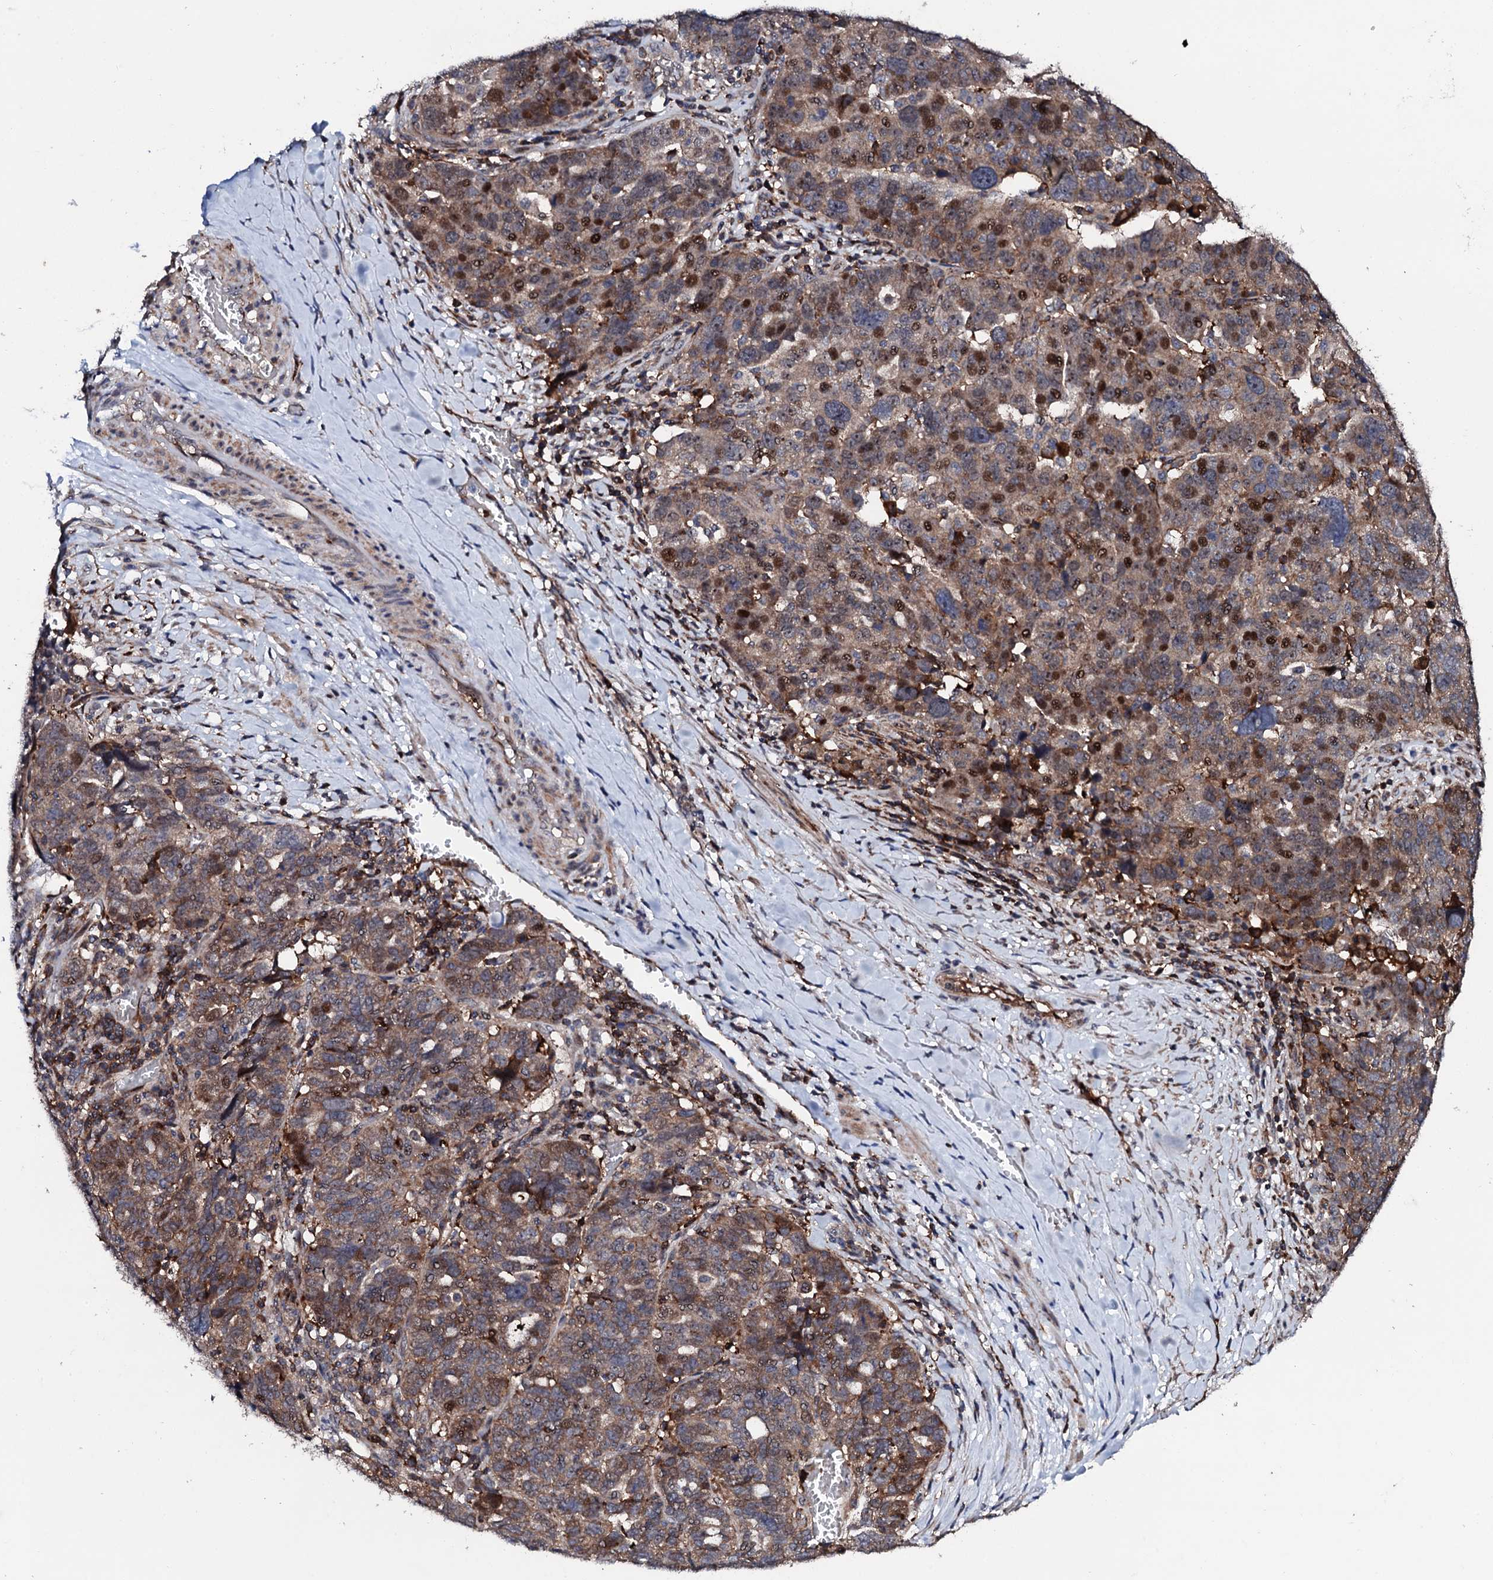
{"staining": {"intensity": "moderate", "quantity": ">75%", "location": "cytoplasmic/membranous,nuclear"}, "tissue": "ovarian cancer", "cell_type": "Tumor cells", "image_type": "cancer", "snomed": [{"axis": "morphology", "description": "Cystadenocarcinoma, serous, NOS"}, {"axis": "topography", "description": "Ovary"}], "caption": "This histopathology image displays immunohistochemistry staining of human ovarian serous cystadenocarcinoma, with medium moderate cytoplasmic/membranous and nuclear positivity in about >75% of tumor cells.", "gene": "GTPBP4", "patient": {"sex": "female", "age": 59}}